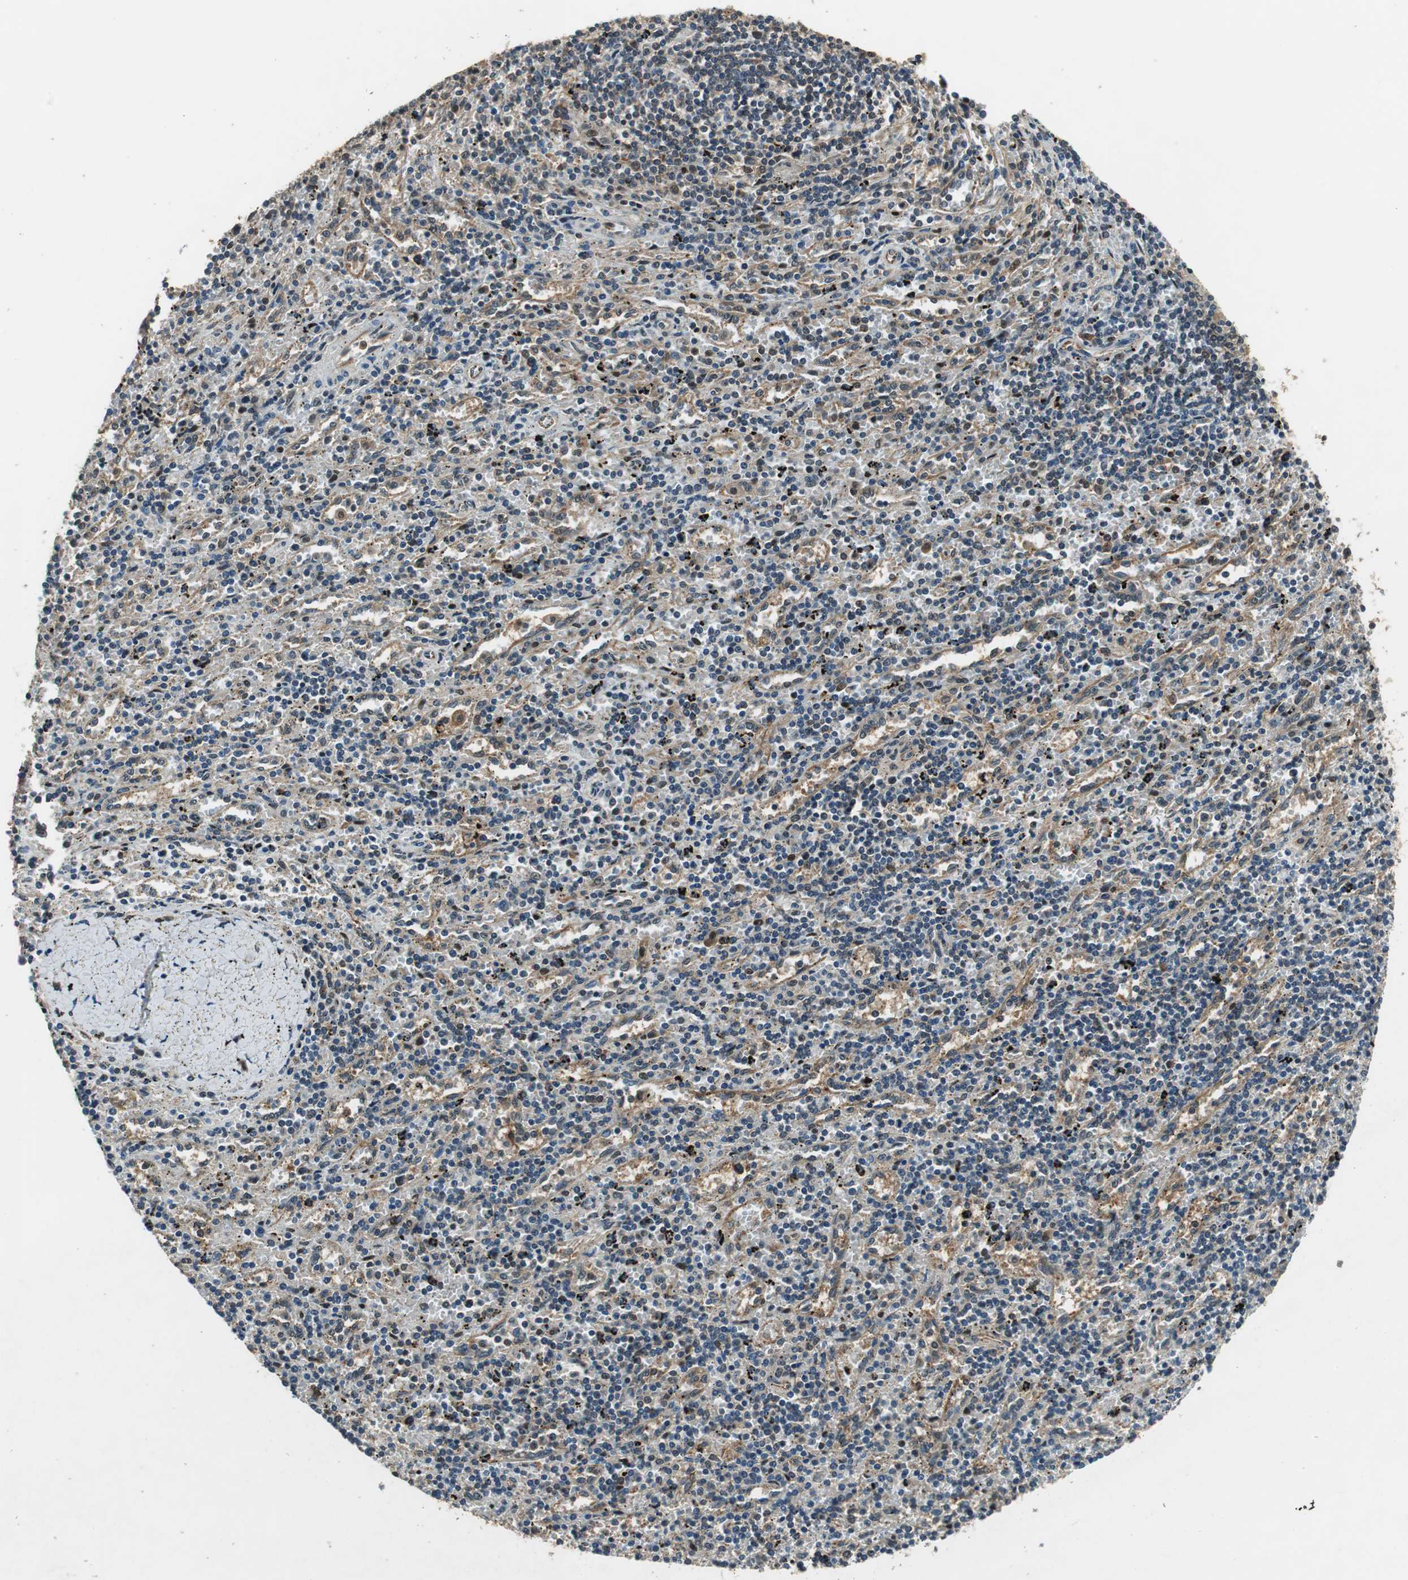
{"staining": {"intensity": "weak", "quantity": "25%-75%", "location": "cytoplasmic/membranous"}, "tissue": "lymphoma", "cell_type": "Tumor cells", "image_type": "cancer", "snomed": [{"axis": "morphology", "description": "Malignant lymphoma, non-Hodgkin's type, Low grade"}, {"axis": "topography", "description": "Spleen"}], "caption": "The immunohistochemical stain labels weak cytoplasmic/membranous staining in tumor cells of malignant lymphoma, non-Hodgkin's type (low-grade) tissue. The staining was performed using DAB to visualize the protein expression in brown, while the nuclei were stained in blue with hematoxylin (Magnification: 20x).", "gene": "PSMB4", "patient": {"sex": "male", "age": 76}}